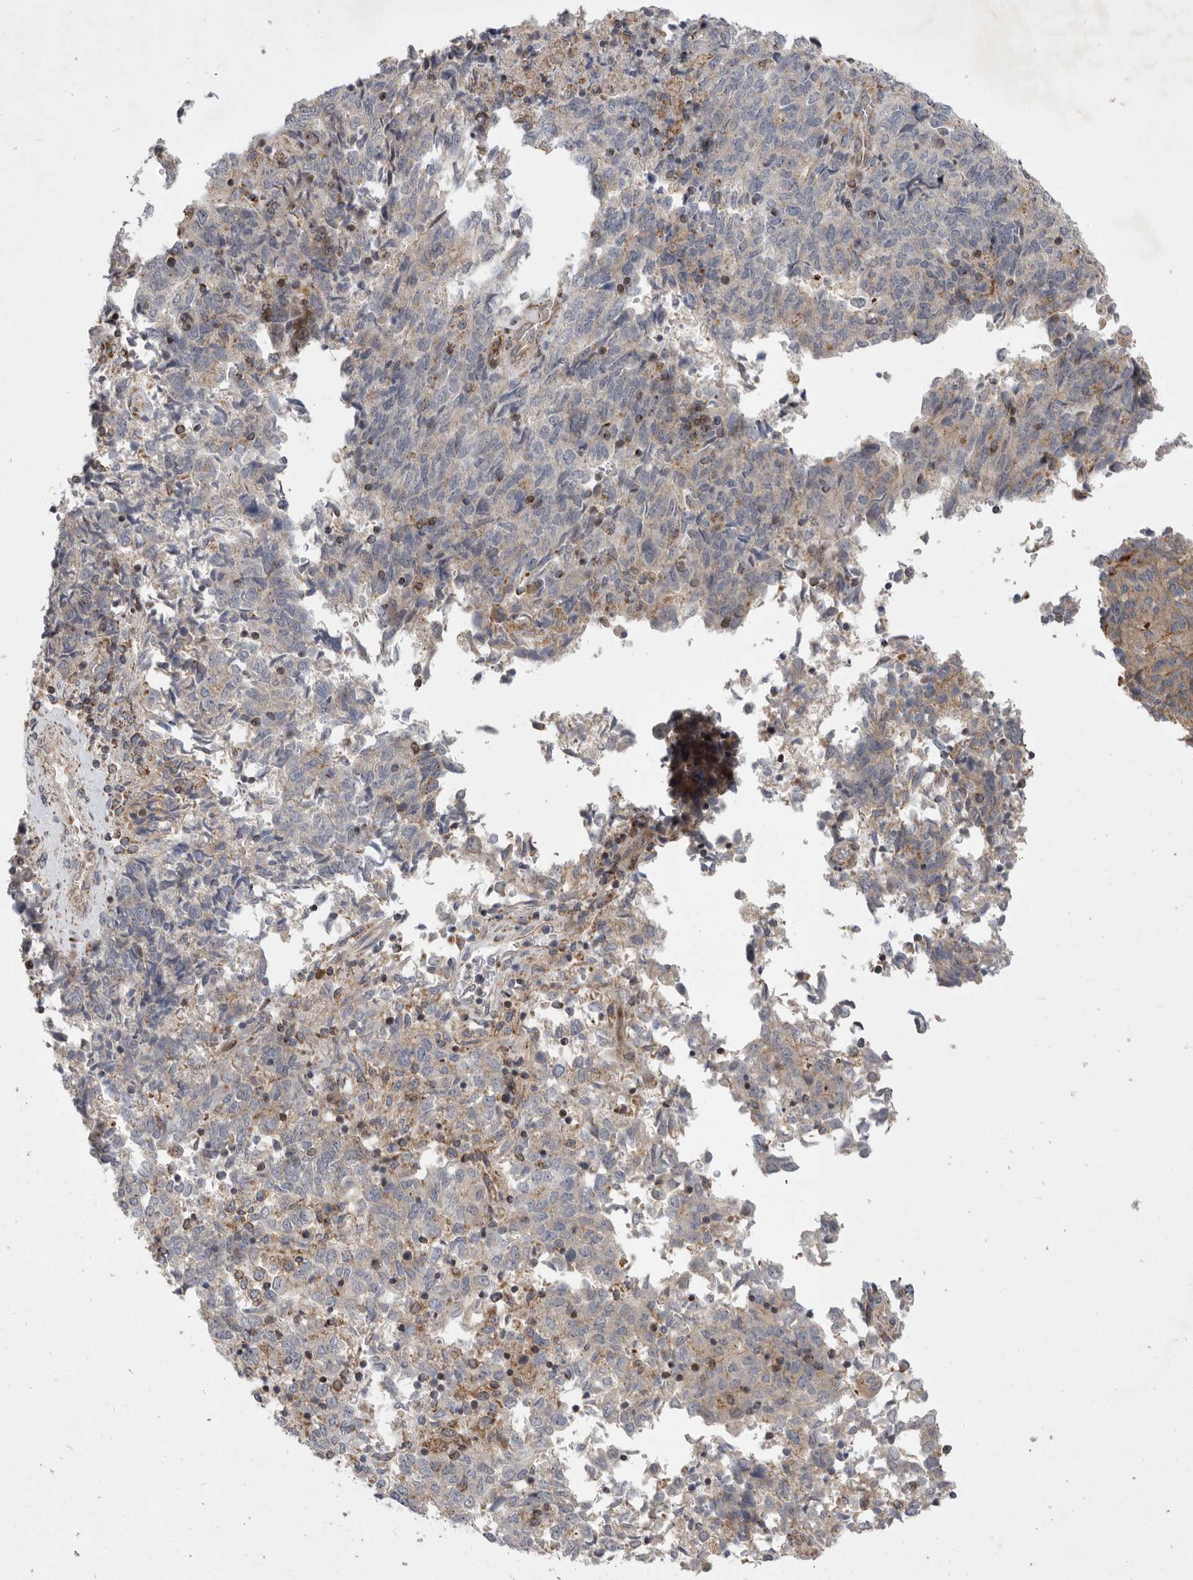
{"staining": {"intensity": "negative", "quantity": "none", "location": "none"}, "tissue": "endometrial cancer", "cell_type": "Tumor cells", "image_type": "cancer", "snomed": [{"axis": "morphology", "description": "Adenocarcinoma, NOS"}, {"axis": "topography", "description": "Endometrium"}], "caption": "There is no significant staining in tumor cells of endometrial cancer.", "gene": "MPZL1", "patient": {"sex": "female", "age": 80}}